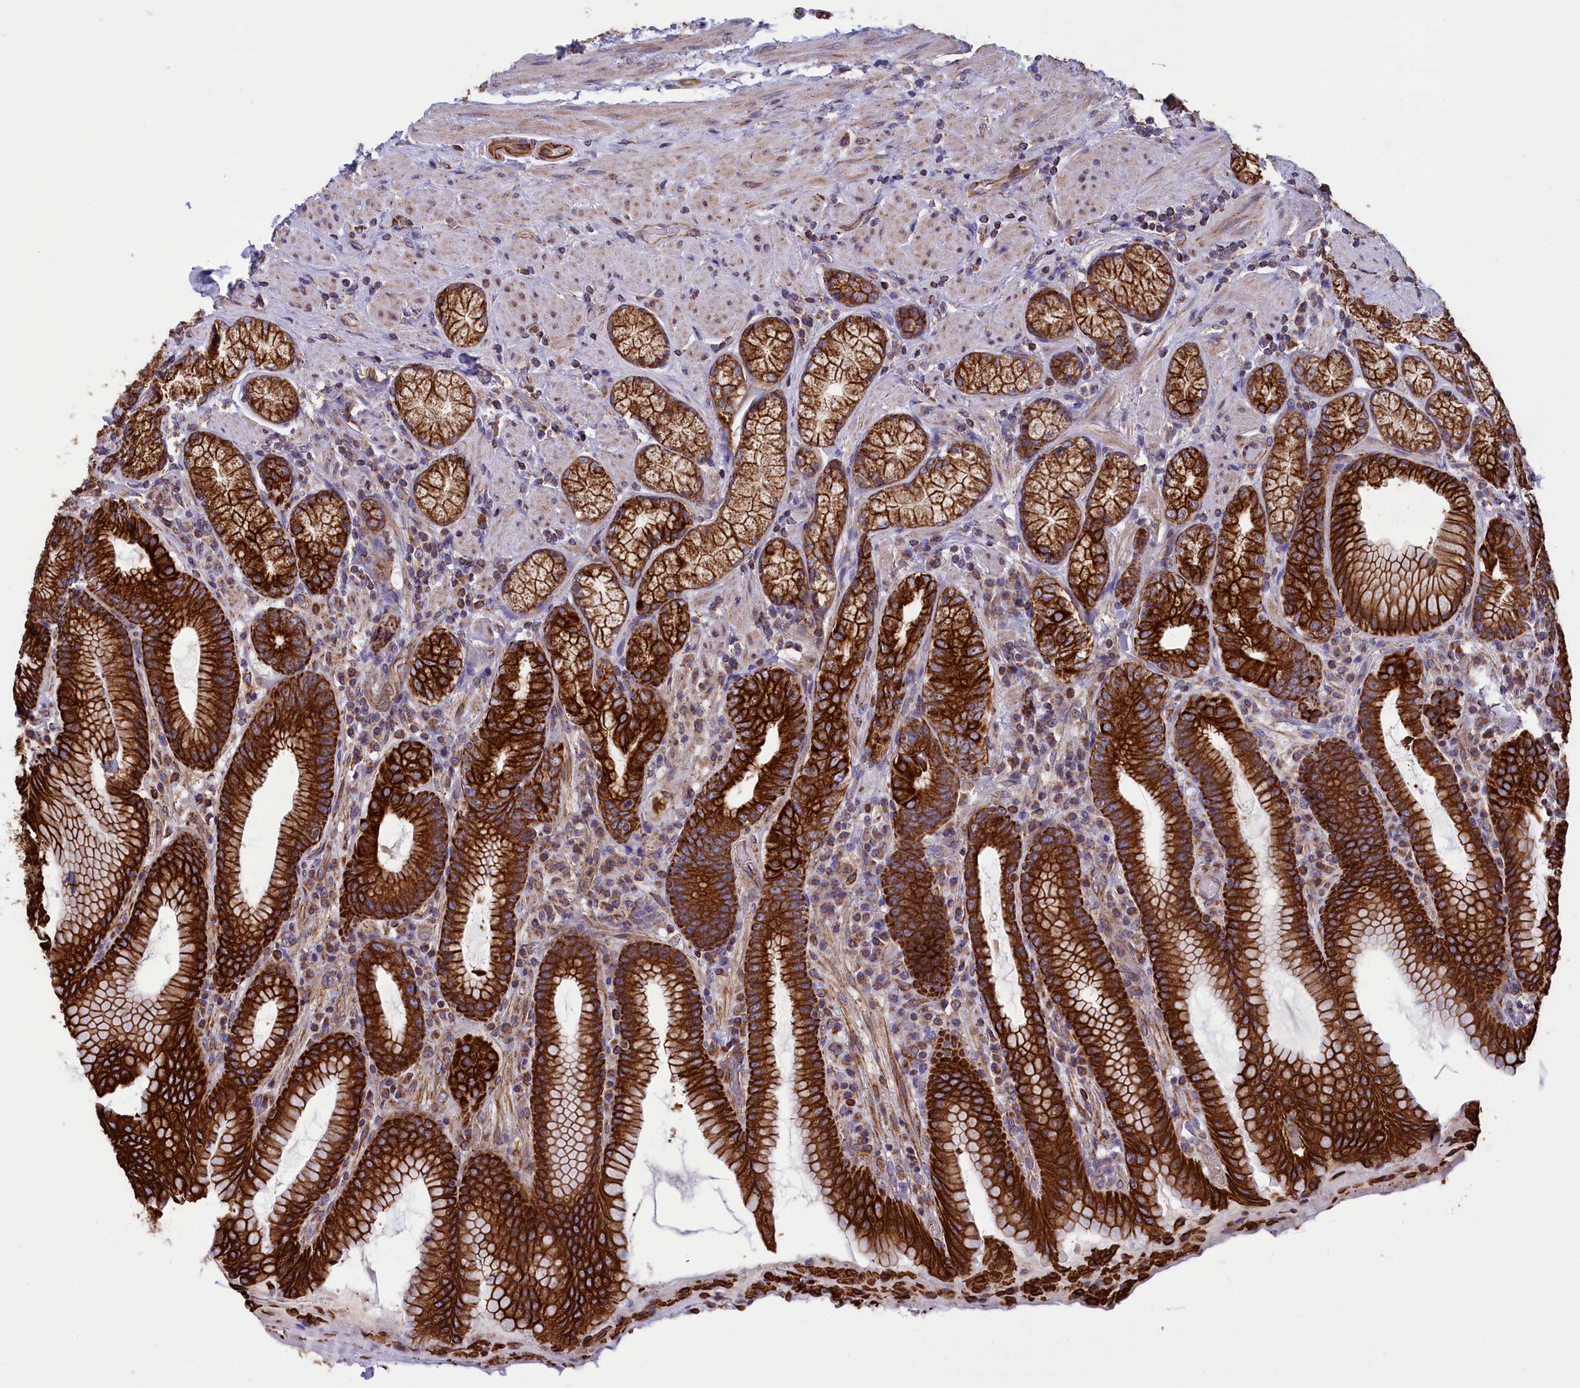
{"staining": {"intensity": "strong", "quantity": ">75%", "location": "cytoplasmic/membranous"}, "tissue": "stomach", "cell_type": "Glandular cells", "image_type": "normal", "snomed": [{"axis": "morphology", "description": "Normal tissue, NOS"}, {"axis": "topography", "description": "Stomach, upper"}, {"axis": "topography", "description": "Stomach, lower"}], "caption": "Strong cytoplasmic/membranous protein positivity is present in approximately >75% of glandular cells in stomach. Nuclei are stained in blue.", "gene": "GATB", "patient": {"sex": "female", "age": 76}}